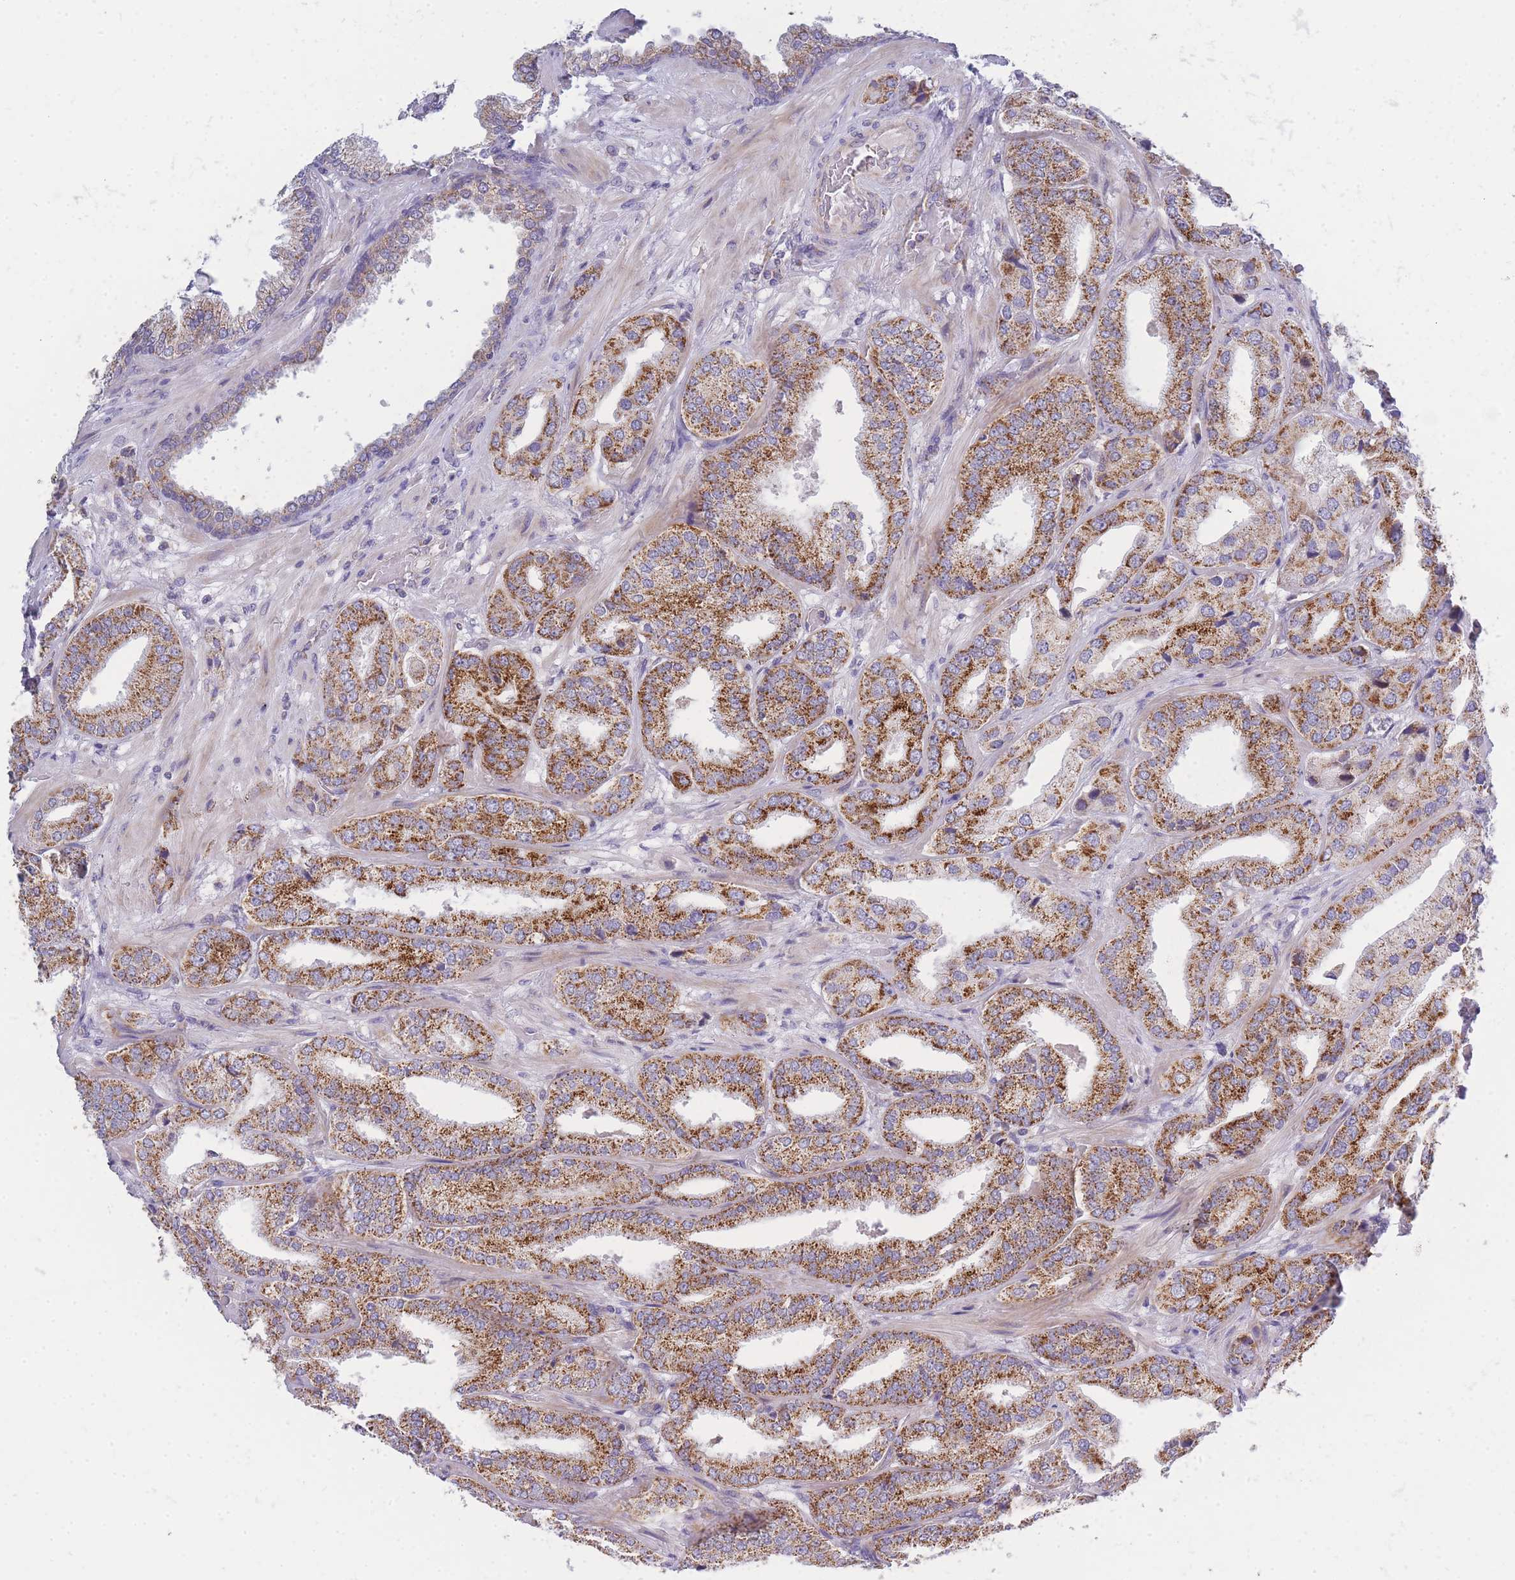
{"staining": {"intensity": "moderate", "quantity": ">75%", "location": "cytoplasmic/membranous"}, "tissue": "prostate cancer", "cell_type": "Tumor cells", "image_type": "cancer", "snomed": [{"axis": "morphology", "description": "Adenocarcinoma, High grade"}, {"axis": "topography", "description": "Prostate"}], "caption": "Prostate cancer stained for a protein (brown) shows moderate cytoplasmic/membranous positive positivity in about >75% of tumor cells.", "gene": "MRPS11", "patient": {"sex": "male", "age": 63}}